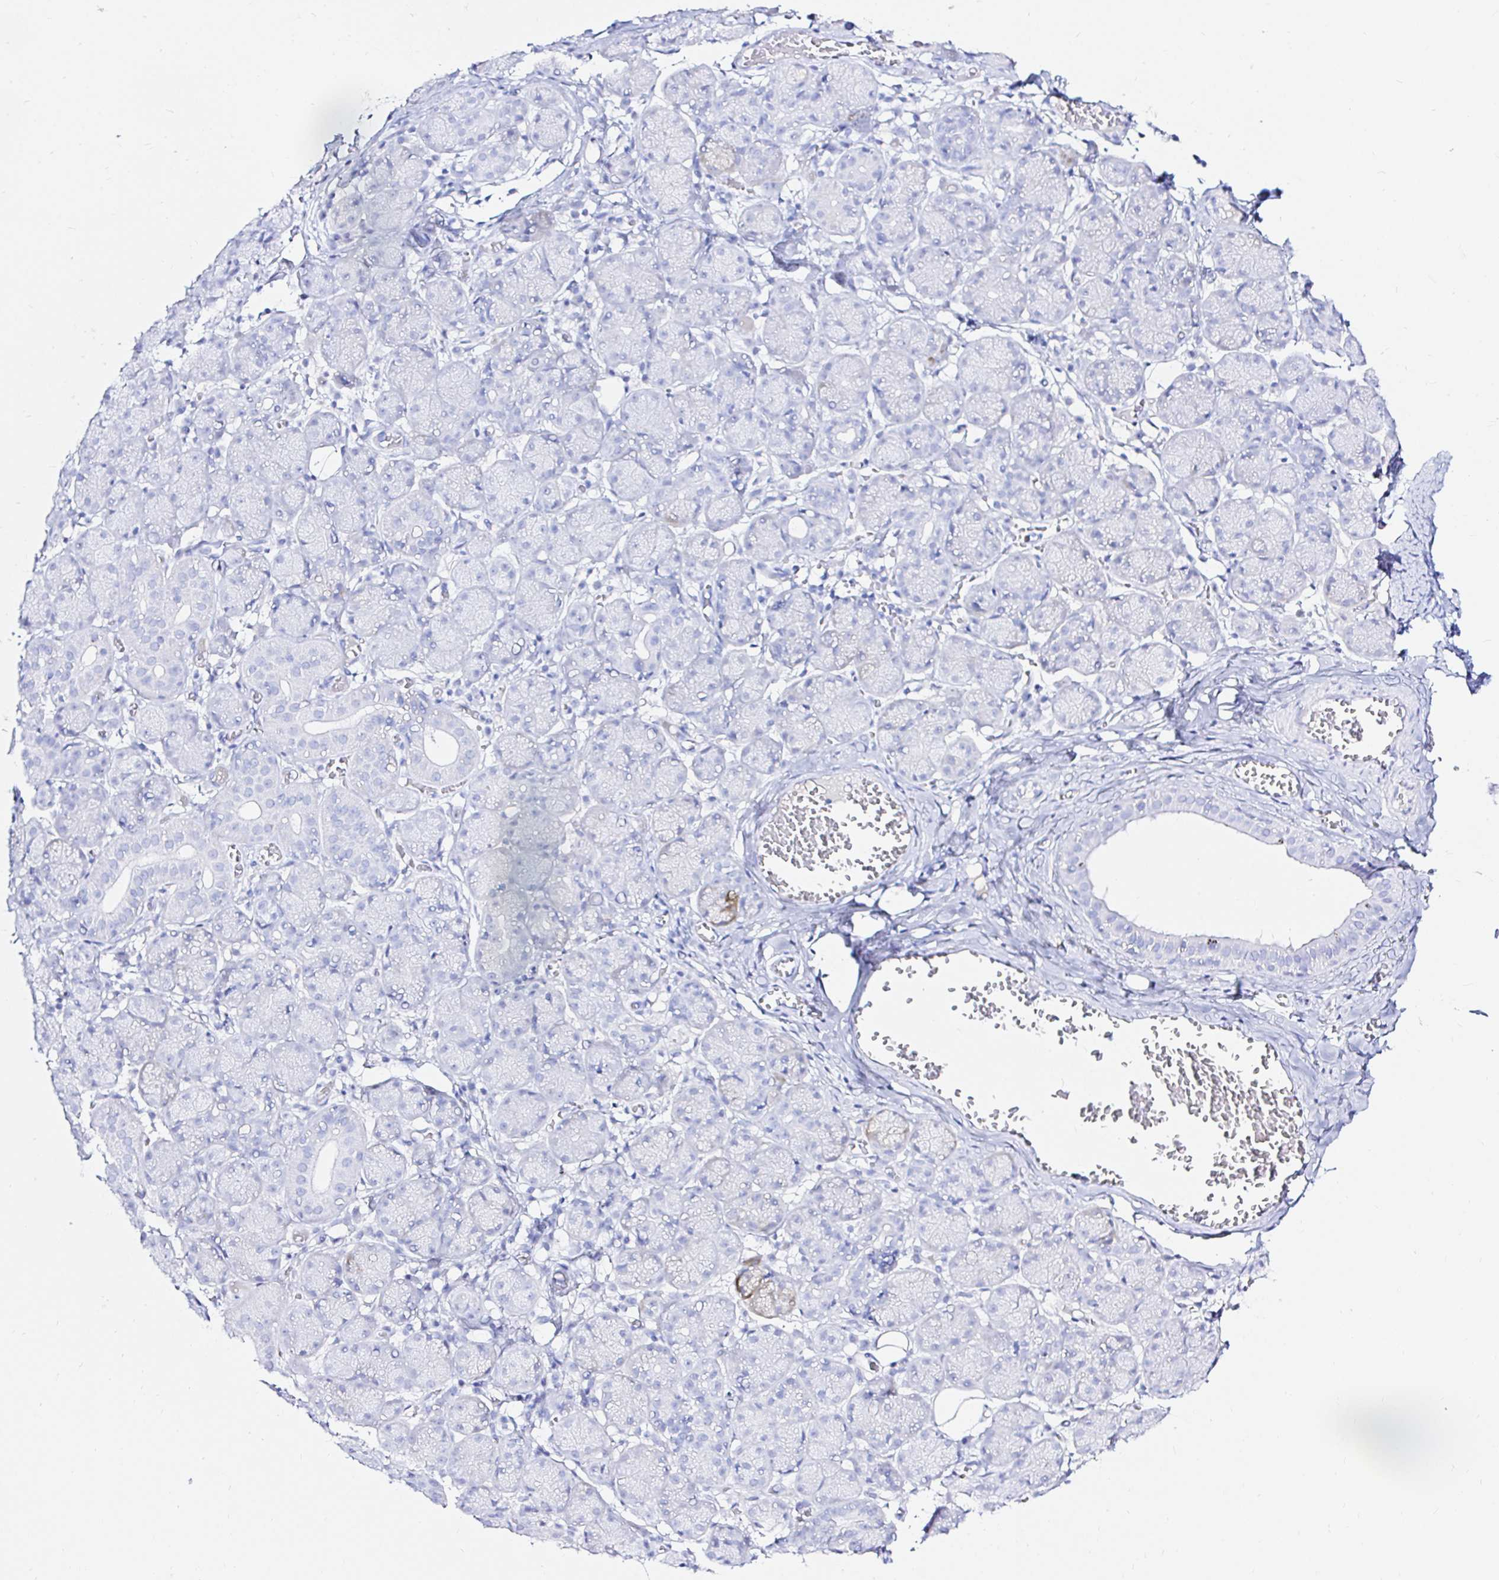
{"staining": {"intensity": "negative", "quantity": "none", "location": "none"}, "tissue": "salivary gland", "cell_type": "Glandular cells", "image_type": "normal", "snomed": [{"axis": "morphology", "description": "Normal tissue, NOS"}, {"axis": "topography", "description": "Salivary gland"}], "caption": "IHC histopathology image of benign human salivary gland stained for a protein (brown), which demonstrates no staining in glandular cells.", "gene": "ZNF432", "patient": {"sex": "female", "age": 24}}